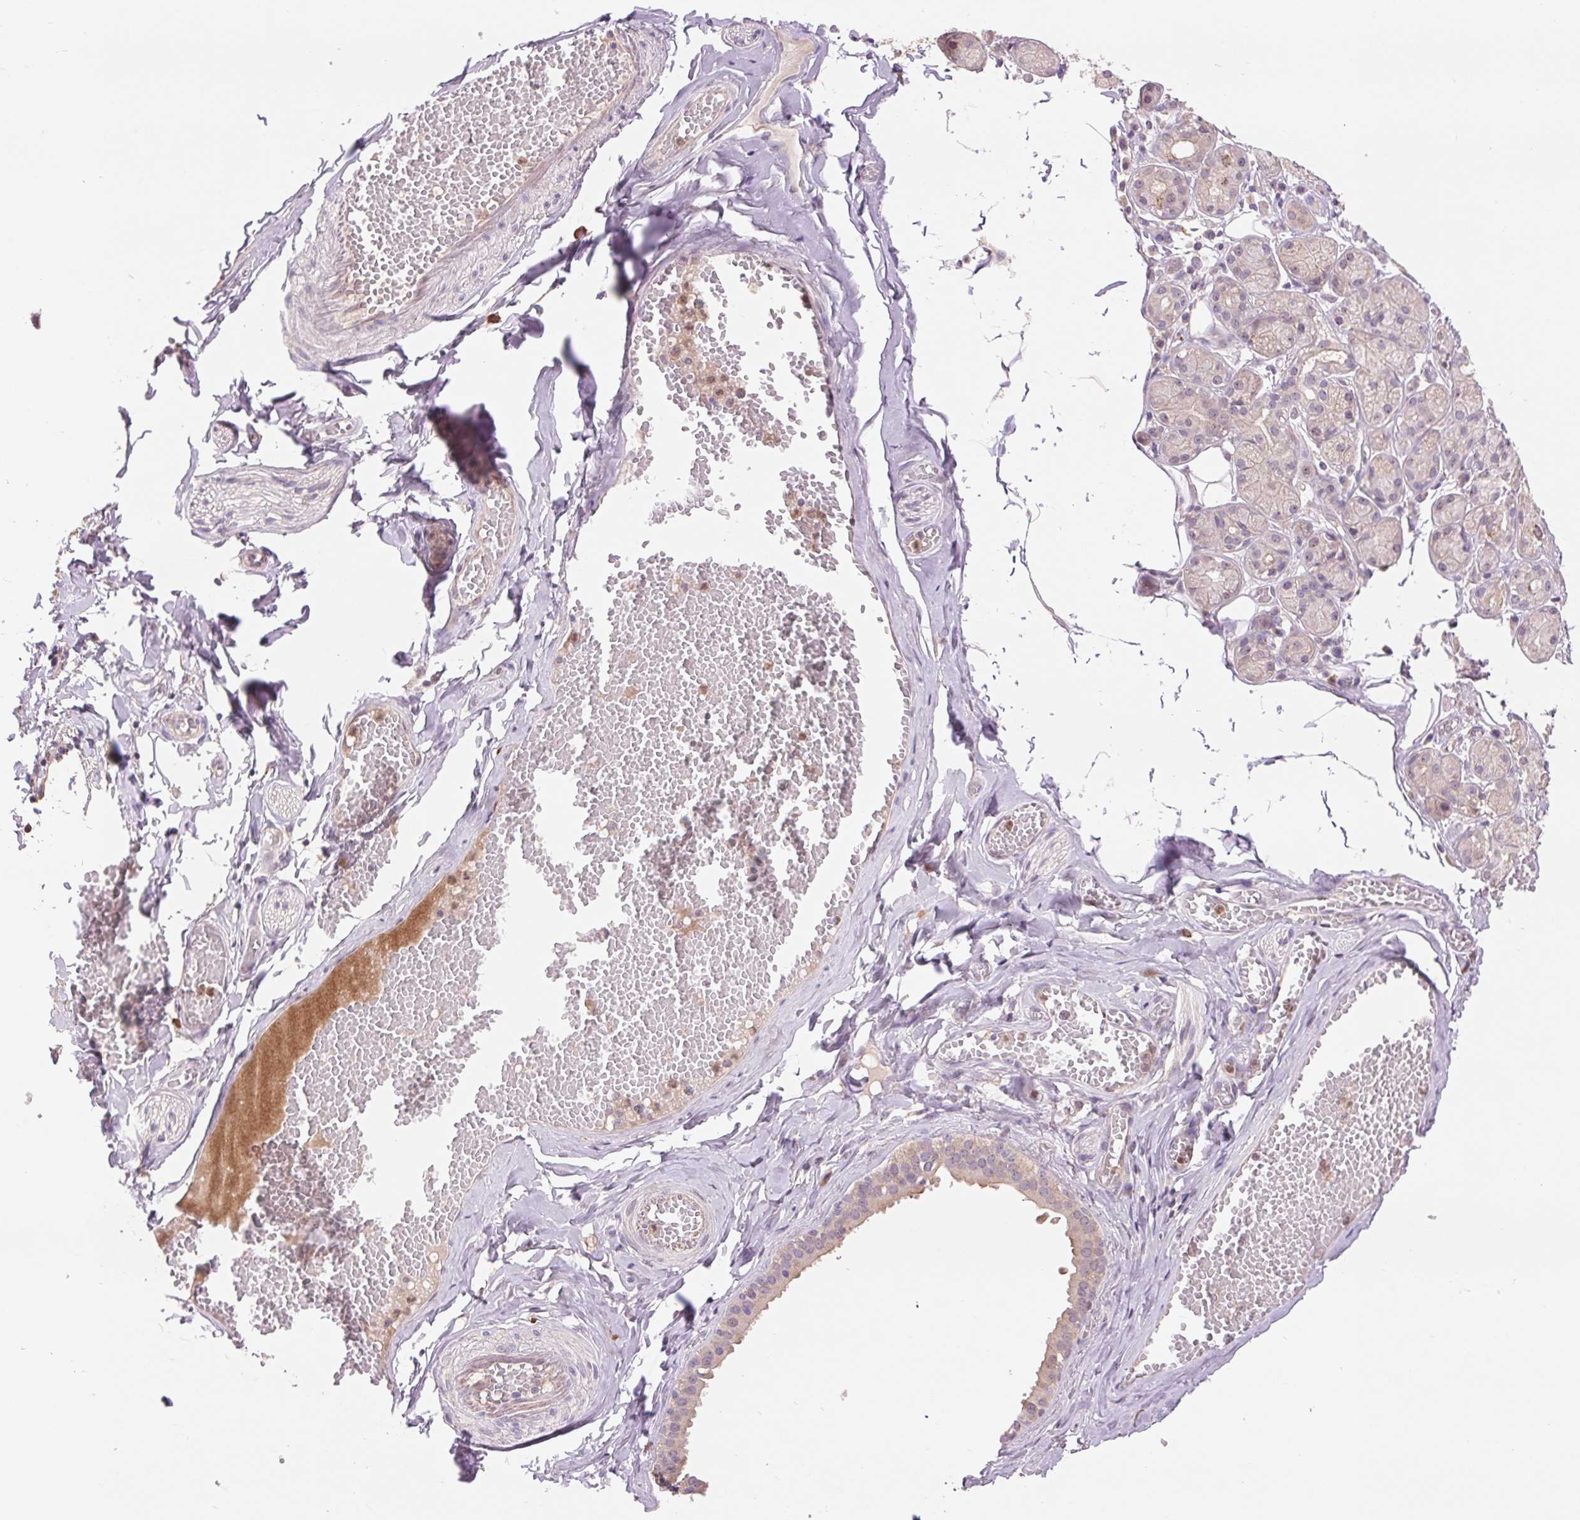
{"staining": {"intensity": "negative", "quantity": "none", "location": "none"}, "tissue": "salivary gland", "cell_type": "Glandular cells", "image_type": "normal", "snomed": [{"axis": "morphology", "description": "Normal tissue, NOS"}, {"axis": "topography", "description": "Salivary gland"}, {"axis": "topography", "description": "Peripheral nerve tissue"}], "caption": "Immunohistochemistry (IHC) of unremarkable salivary gland shows no staining in glandular cells.", "gene": "RANBP3L", "patient": {"sex": "male", "age": 71}}